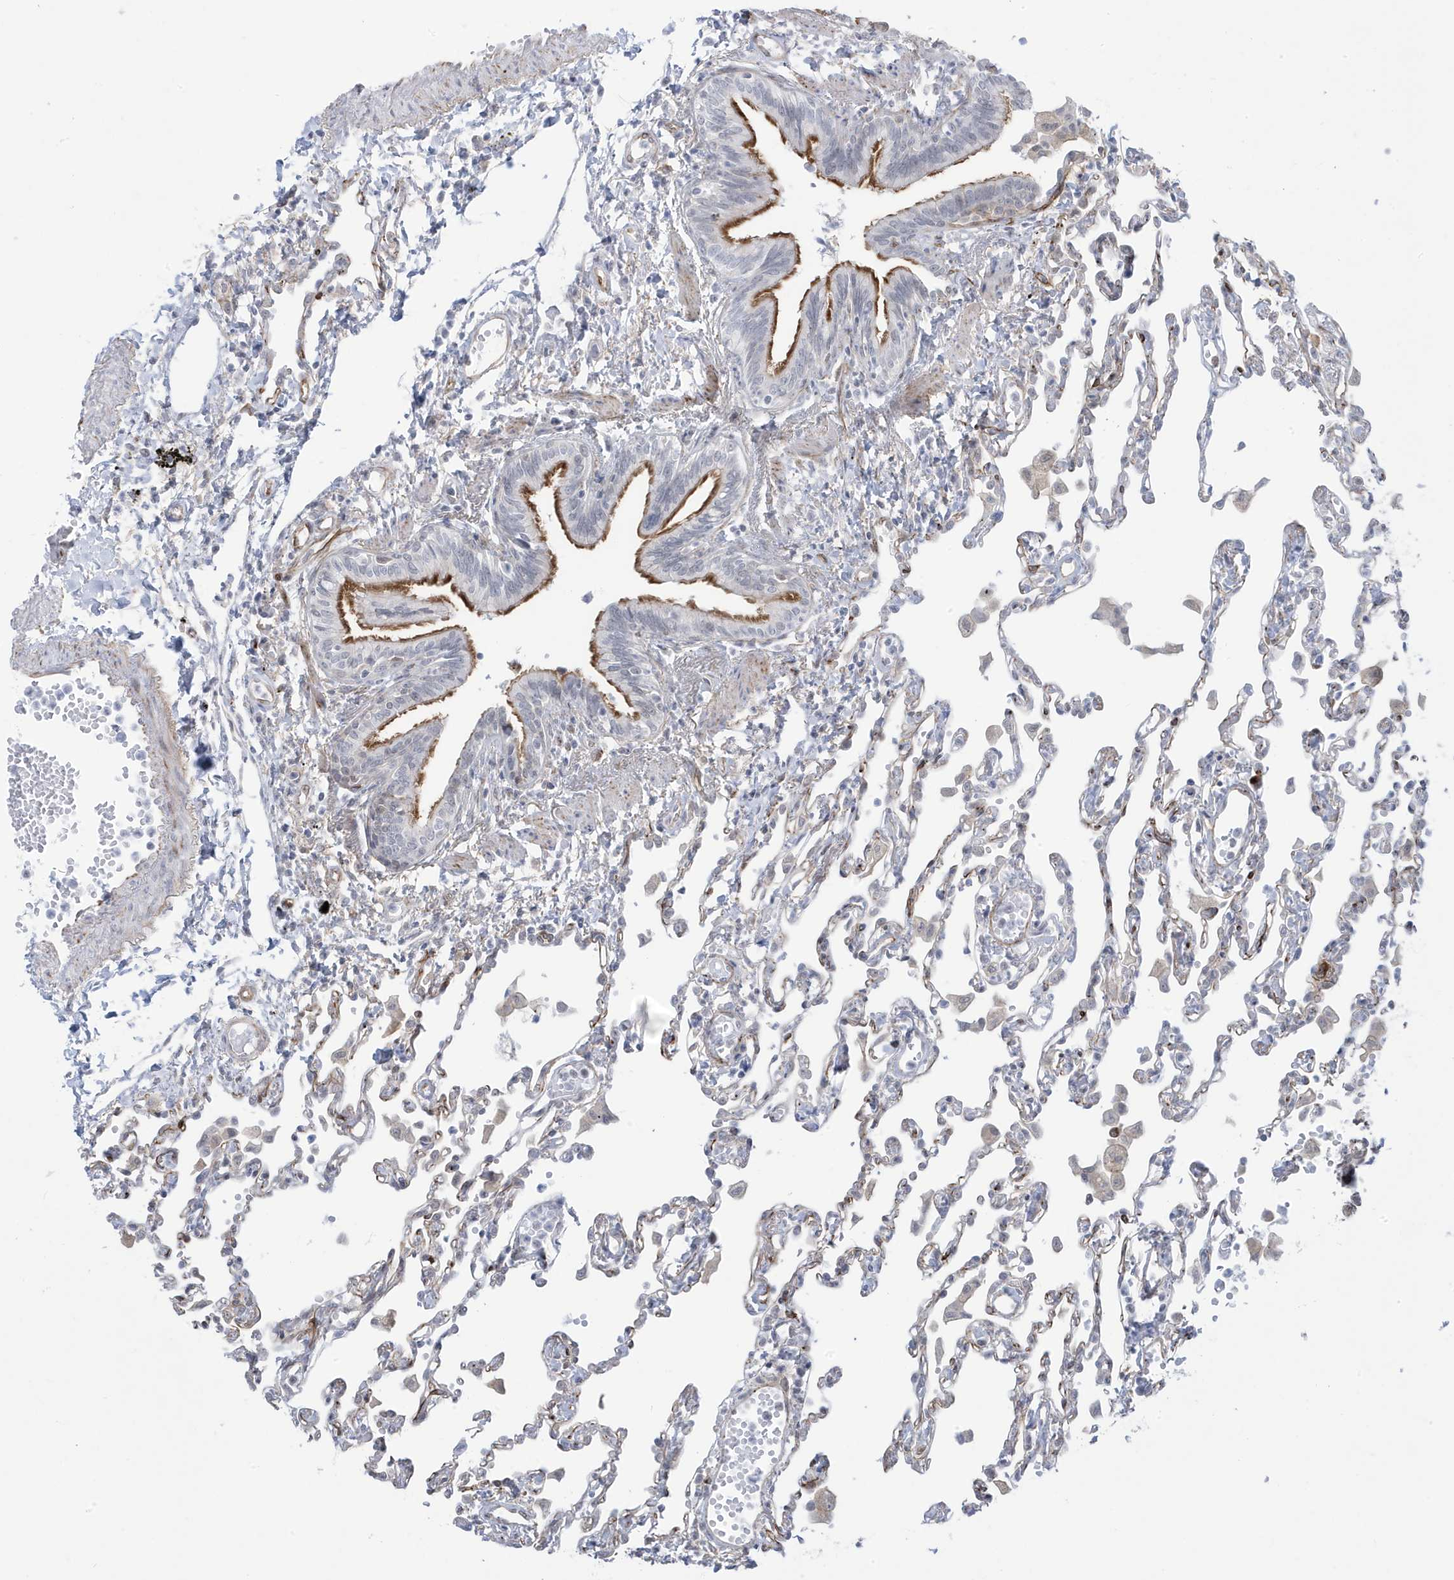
{"staining": {"intensity": "negative", "quantity": "none", "location": "none"}, "tissue": "lung", "cell_type": "Alveolar cells", "image_type": "normal", "snomed": [{"axis": "morphology", "description": "Normal tissue, NOS"}, {"axis": "topography", "description": "Bronchus"}, {"axis": "topography", "description": "Lung"}], "caption": "Lung stained for a protein using immunohistochemistry displays no staining alveolar cells.", "gene": "ADAMTSL3", "patient": {"sex": "female", "age": 49}}